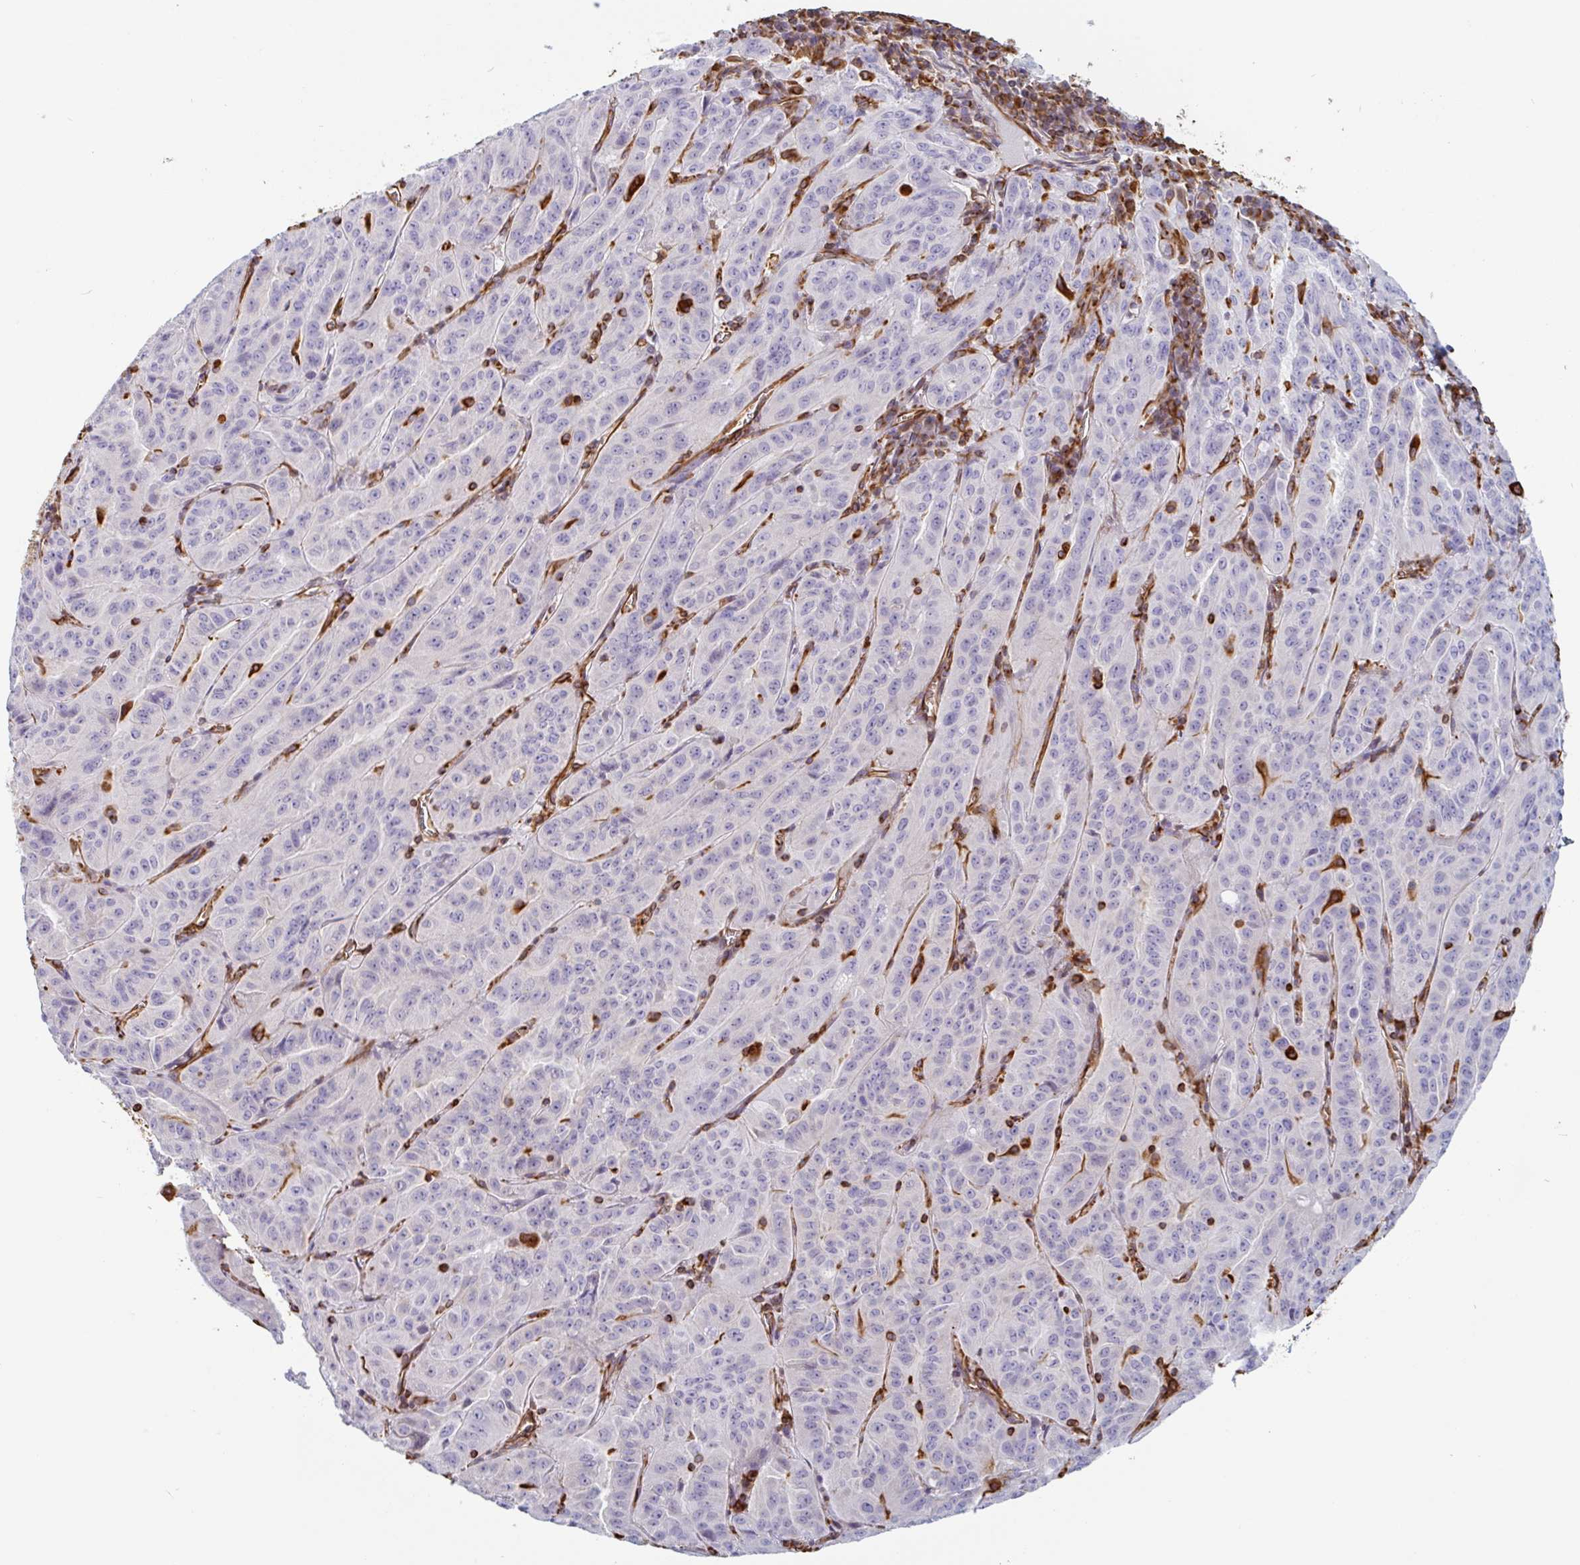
{"staining": {"intensity": "moderate", "quantity": "<25%", "location": "cytoplasmic/membranous"}, "tissue": "pancreatic cancer", "cell_type": "Tumor cells", "image_type": "cancer", "snomed": [{"axis": "morphology", "description": "Adenocarcinoma, NOS"}, {"axis": "topography", "description": "Pancreas"}], "caption": "Moderate cytoplasmic/membranous staining for a protein is identified in about <25% of tumor cells of pancreatic cancer using immunohistochemistry (IHC).", "gene": "PPFIA1", "patient": {"sex": "male", "age": 63}}